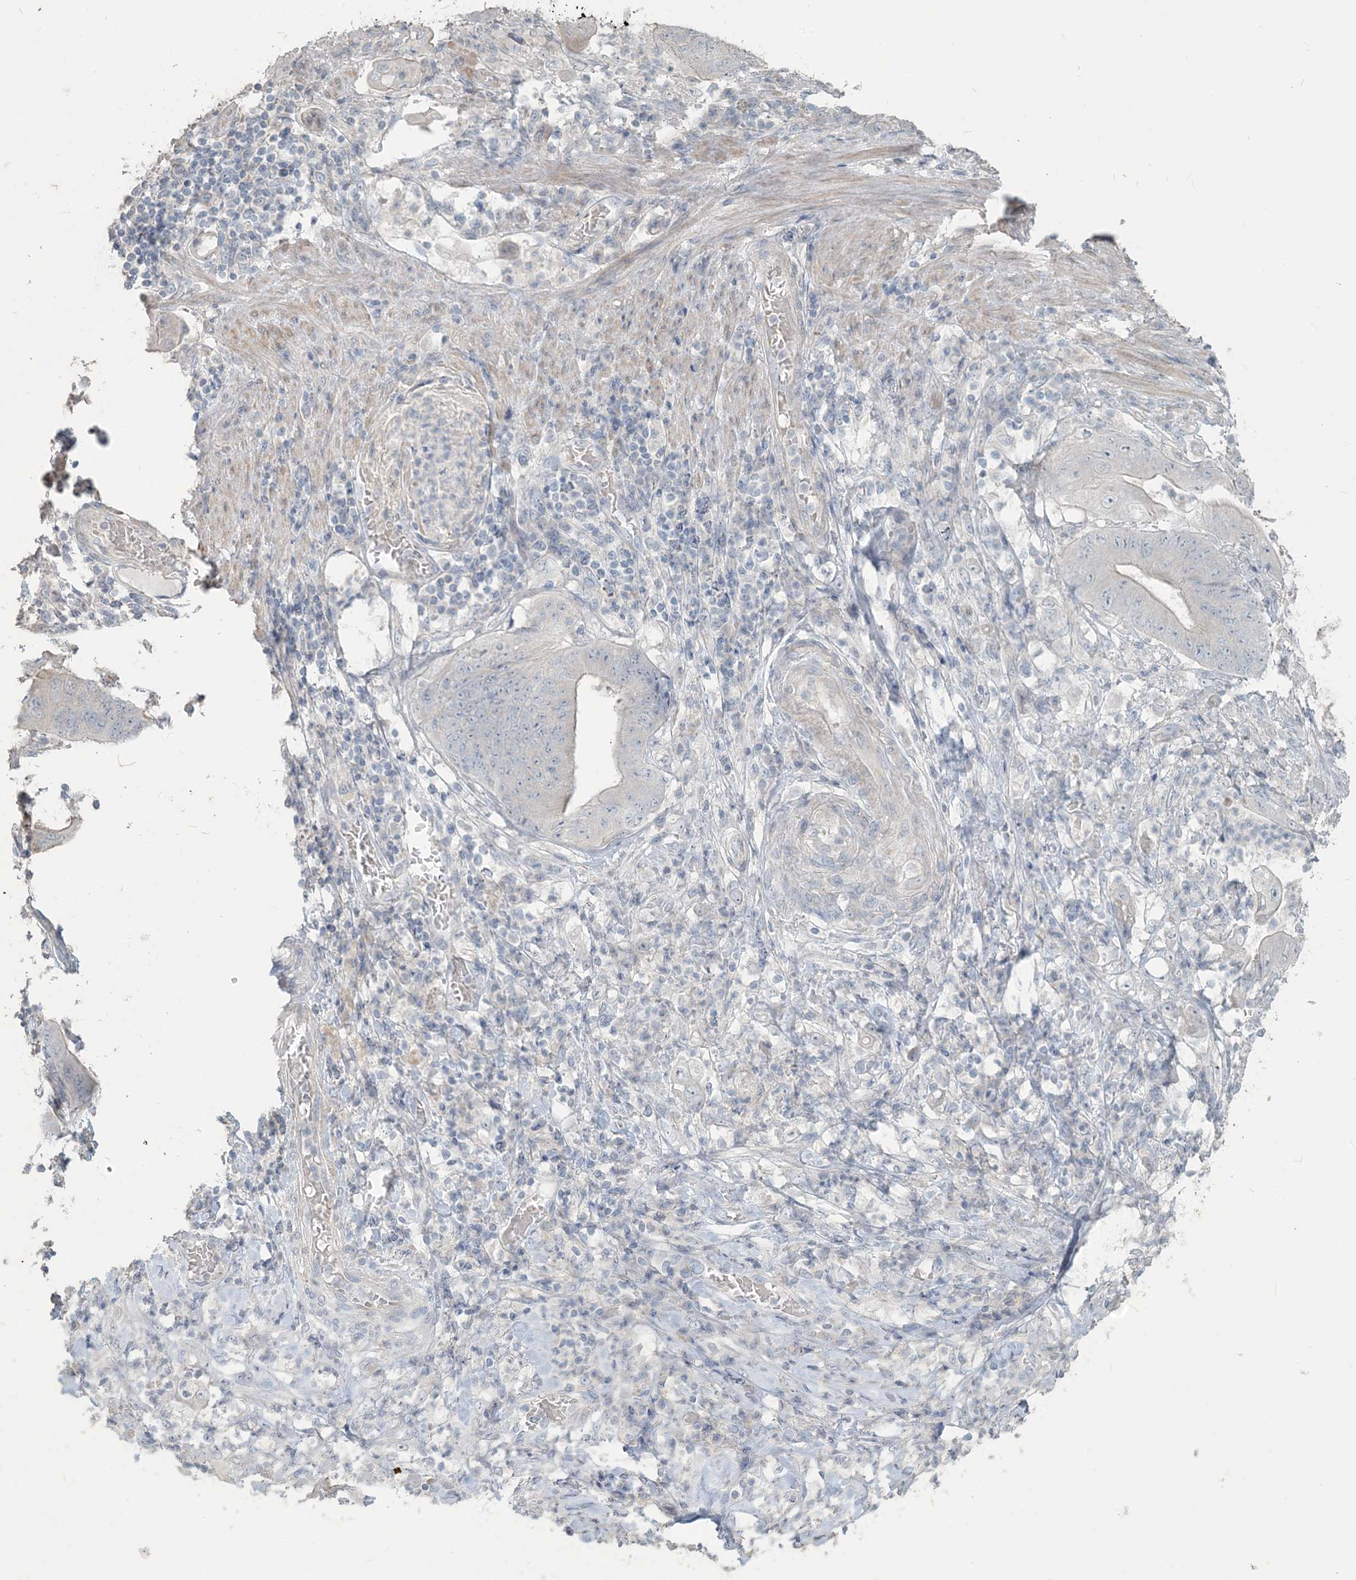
{"staining": {"intensity": "negative", "quantity": "none", "location": "none"}, "tissue": "stomach cancer", "cell_type": "Tumor cells", "image_type": "cancer", "snomed": [{"axis": "morphology", "description": "Adenocarcinoma, NOS"}, {"axis": "topography", "description": "Stomach"}], "caption": "Tumor cells show no significant protein staining in stomach cancer (adenocarcinoma).", "gene": "NPHS2", "patient": {"sex": "female", "age": 73}}